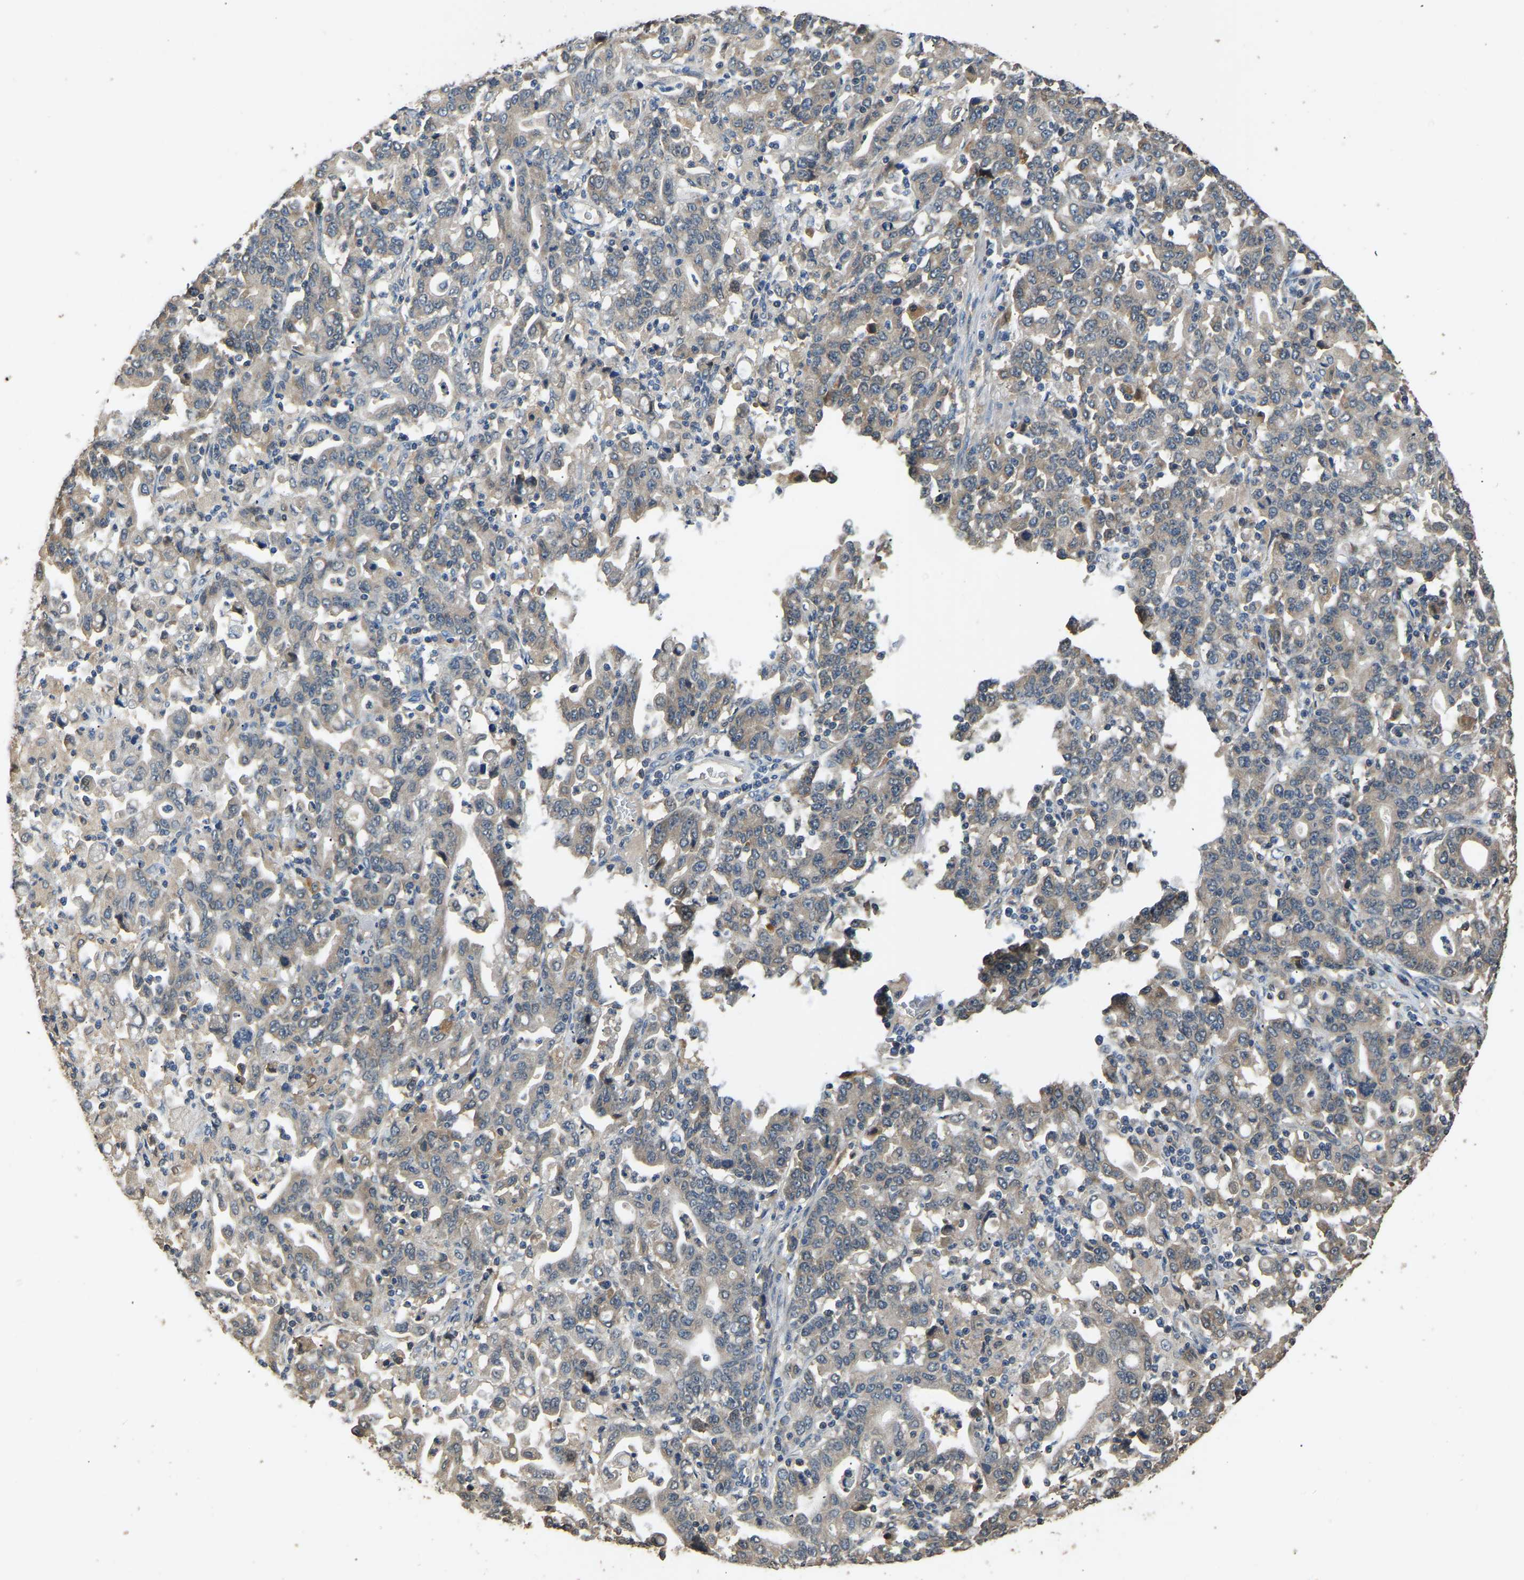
{"staining": {"intensity": "moderate", "quantity": ">75%", "location": "cytoplasmic/membranous"}, "tissue": "stomach cancer", "cell_type": "Tumor cells", "image_type": "cancer", "snomed": [{"axis": "morphology", "description": "Adenocarcinoma, NOS"}, {"axis": "topography", "description": "Stomach, upper"}], "caption": "Immunohistochemistry (IHC) photomicrograph of human adenocarcinoma (stomach) stained for a protein (brown), which reveals medium levels of moderate cytoplasmic/membranous expression in about >75% of tumor cells.", "gene": "TUFM", "patient": {"sex": "male", "age": 69}}